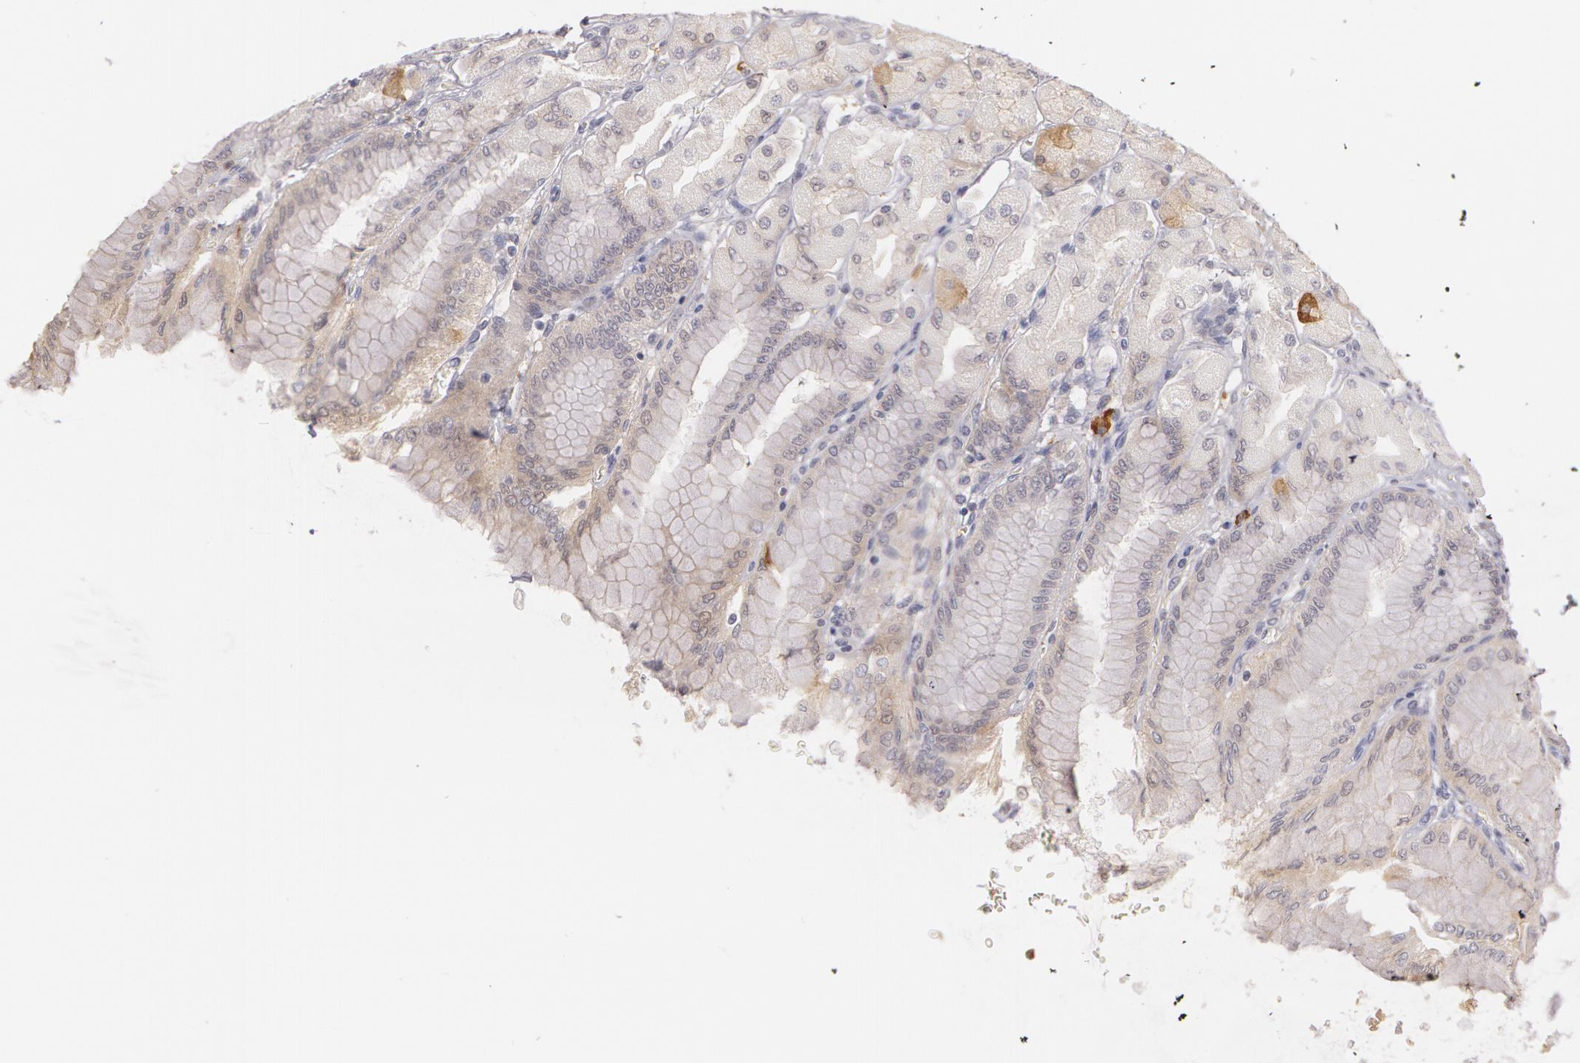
{"staining": {"intensity": "weak", "quantity": "25%-75%", "location": "cytoplasmic/membranous"}, "tissue": "stomach", "cell_type": "Glandular cells", "image_type": "normal", "snomed": [{"axis": "morphology", "description": "Normal tissue, NOS"}, {"axis": "topography", "description": "Stomach, upper"}], "caption": "Protein staining by immunohistochemistry (IHC) exhibits weak cytoplasmic/membranous expression in approximately 25%-75% of glandular cells in unremarkable stomach.", "gene": "LBP", "patient": {"sex": "female", "age": 56}}